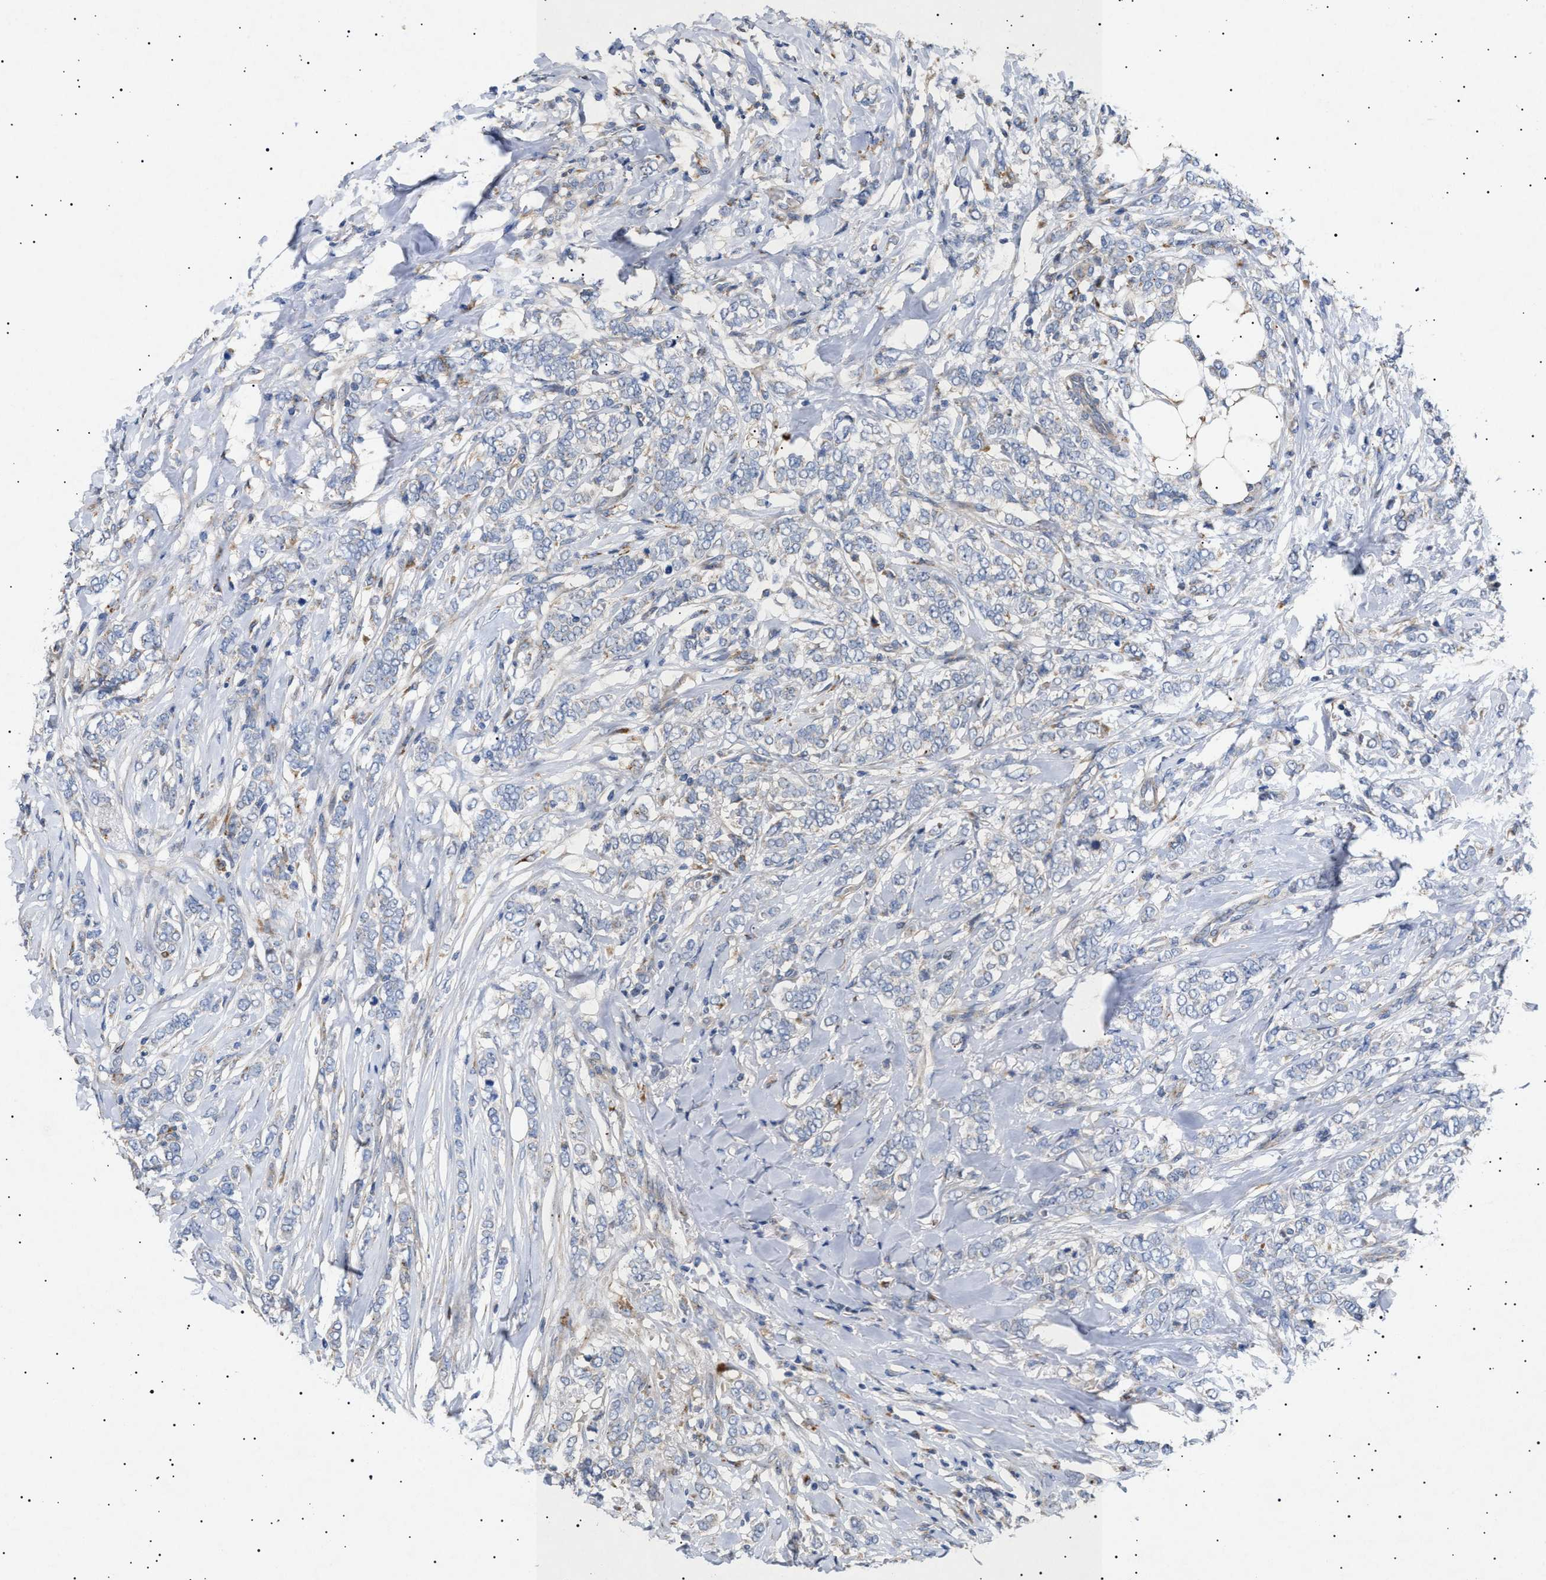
{"staining": {"intensity": "weak", "quantity": "<25%", "location": "cytoplasmic/membranous"}, "tissue": "breast cancer", "cell_type": "Tumor cells", "image_type": "cancer", "snomed": [{"axis": "morphology", "description": "Lobular carcinoma"}, {"axis": "topography", "description": "Skin"}, {"axis": "topography", "description": "Breast"}], "caption": "IHC of human lobular carcinoma (breast) reveals no positivity in tumor cells. (Immunohistochemistry, brightfield microscopy, high magnification).", "gene": "SIRT5", "patient": {"sex": "female", "age": 46}}